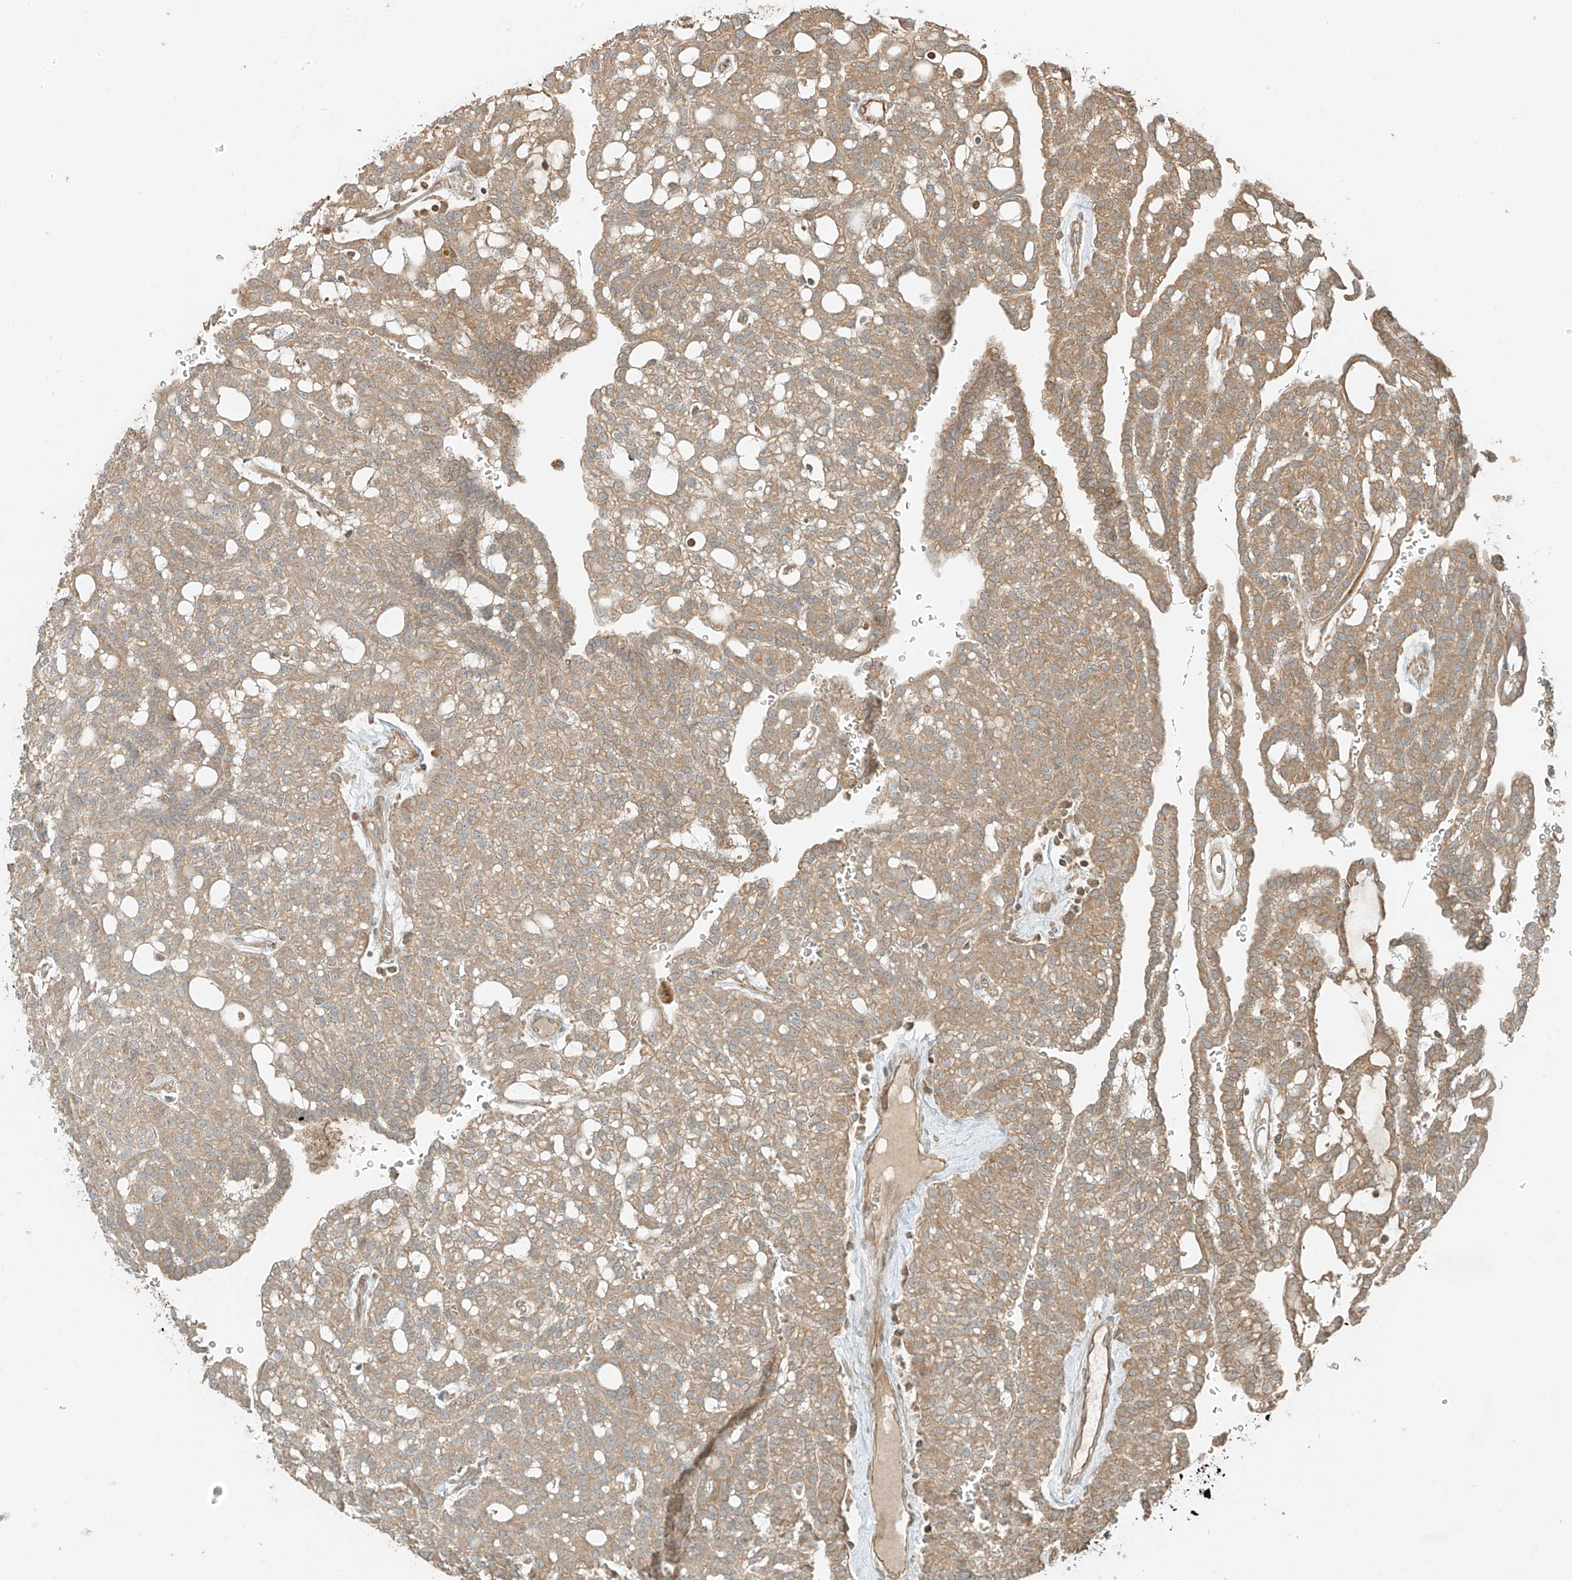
{"staining": {"intensity": "moderate", "quantity": ">75%", "location": "cytoplasmic/membranous"}, "tissue": "renal cancer", "cell_type": "Tumor cells", "image_type": "cancer", "snomed": [{"axis": "morphology", "description": "Adenocarcinoma, NOS"}, {"axis": "topography", "description": "Kidney"}], "caption": "Protein staining by IHC demonstrates moderate cytoplasmic/membranous expression in about >75% of tumor cells in renal adenocarcinoma.", "gene": "ANKZF1", "patient": {"sex": "male", "age": 63}}